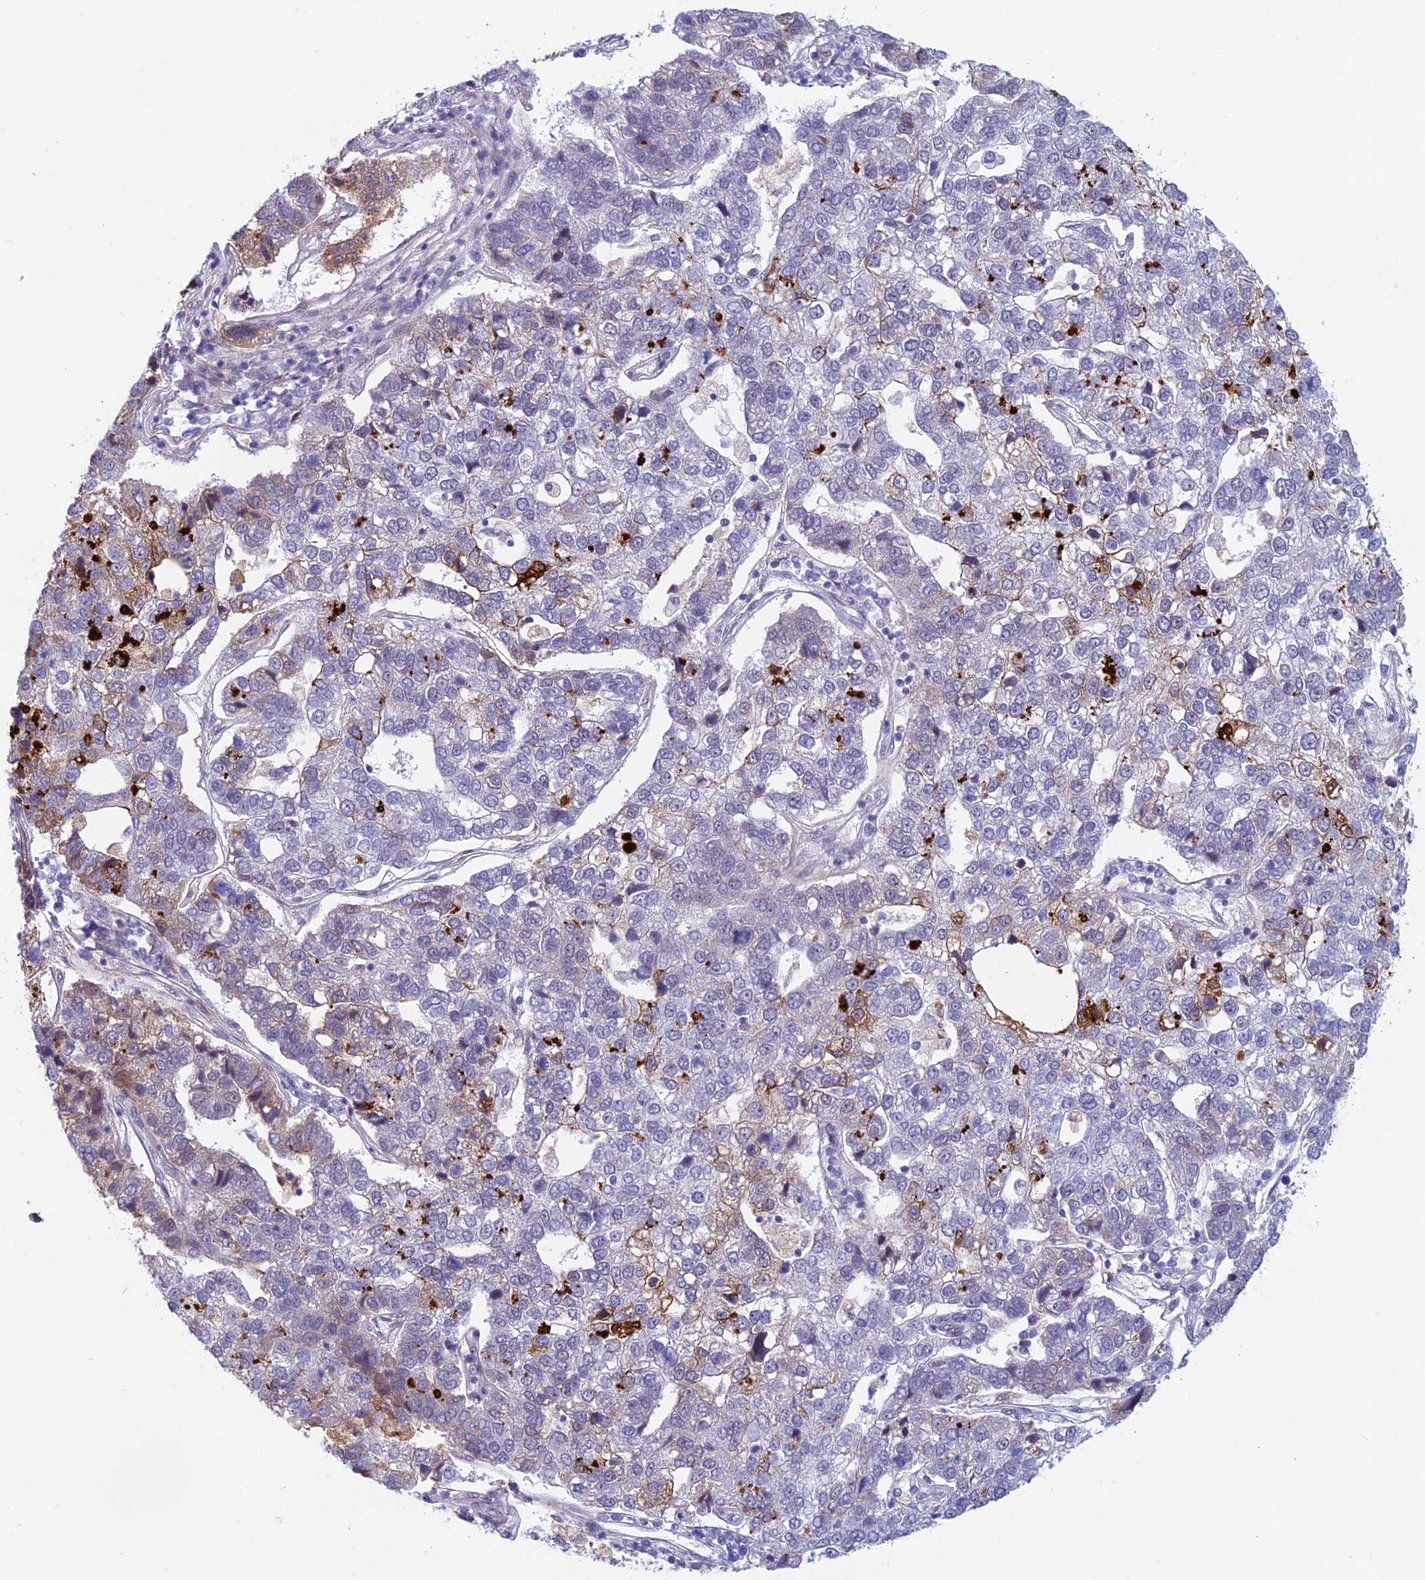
{"staining": {"intensity": "weak", "quantity": "<25%", "location": "cytoplasmic/membranous"}, "tissue": "pancreatic cancer", "cell_type": "Tumor cells", "image_type": "cancer", "snomed": [{"axis": "morphology", "description": "Adenocarcinoma, NOS"}, {"axis": "topography", "description": "Pancreas"}], "caption": "Immunohistochemistry (IHC) image of neoplastic tissue: pancreatic cancer (adenocarcinoma) stained with DAB shows no significant protein positivity in tumor cells.", "gene": "ASH2L", "patient": {"sex": "female", "age": 61}}